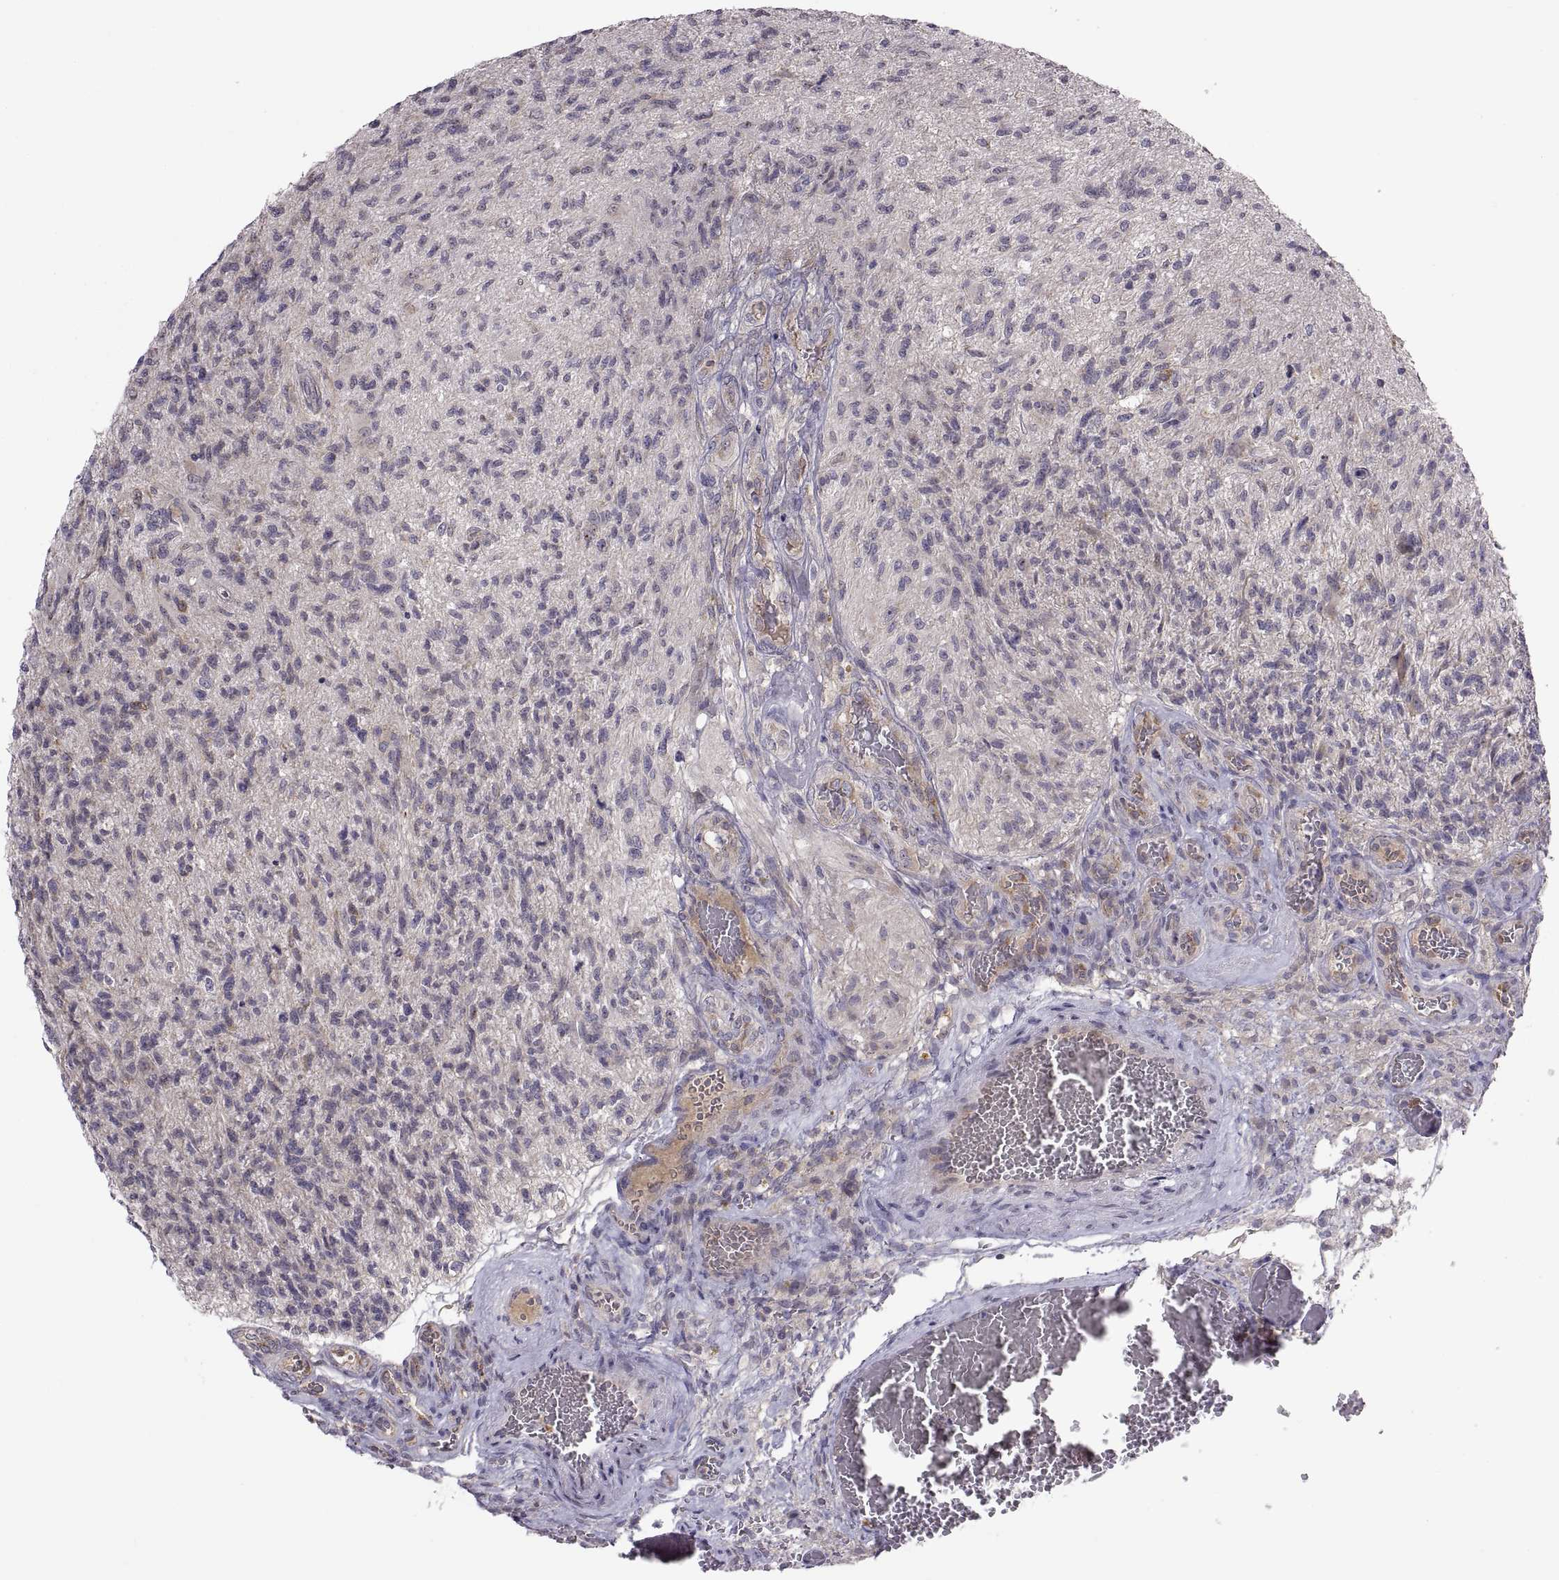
{"staining": {"intensity": "negative", "quantity": "none", "location": "none"}, "tissue": "glioma", "cell_type": "Tumor cells", "image_type": "cancer", "snomed": [{"axis": "morphology", "description": "Glioma, malignant, High grade"}, {"axis": "topography", "description": "Brain"}], "caption": "Tumor cells show no significant protein positivity in glioma.", "gene": "ACSBG2", "patient": {"sex": "male", "age": 56}}